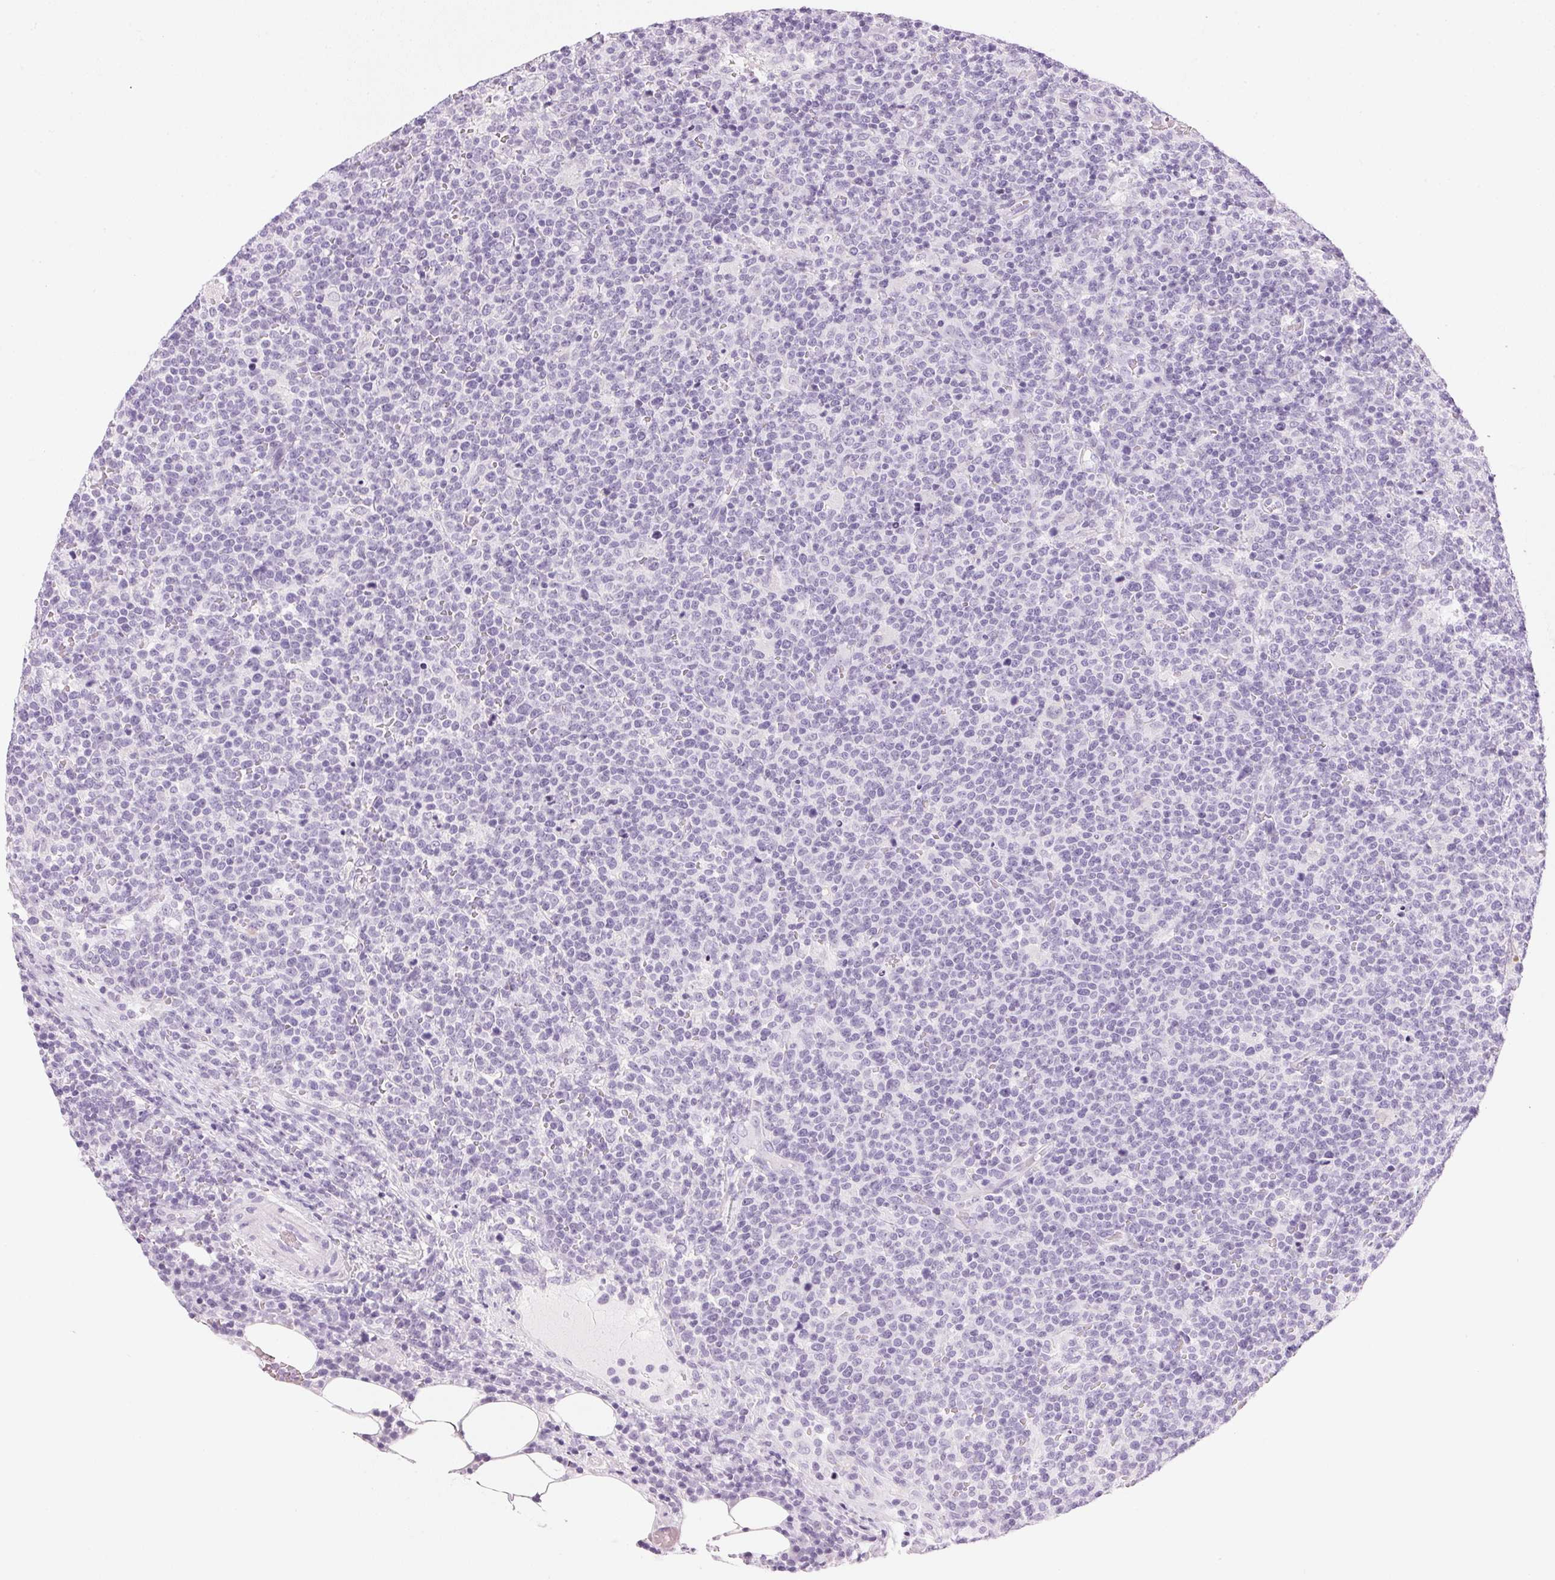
{"staining": {"intensity": "negative", "quantity": "none", "location": "none"}, "tissue": "lymphoma", "cell_type": "Tumor cells", "image_type": "cancer", "snomed": [{"axis": "morphology", "description": "Malignant lymphoma, non-Hodgkin's type, High grade"}, {"axis": "topography", "description": "Lymph node"}], "caption": "Immunohistochemical staining of high-grade malignant lymphoma, non-Hodgkin's type demonstrates no significant positivity in tumor cells. Nuclei are stained in blue.", "gene": "IGFBP1", "patient": {"sex": "male", "age": 61}}